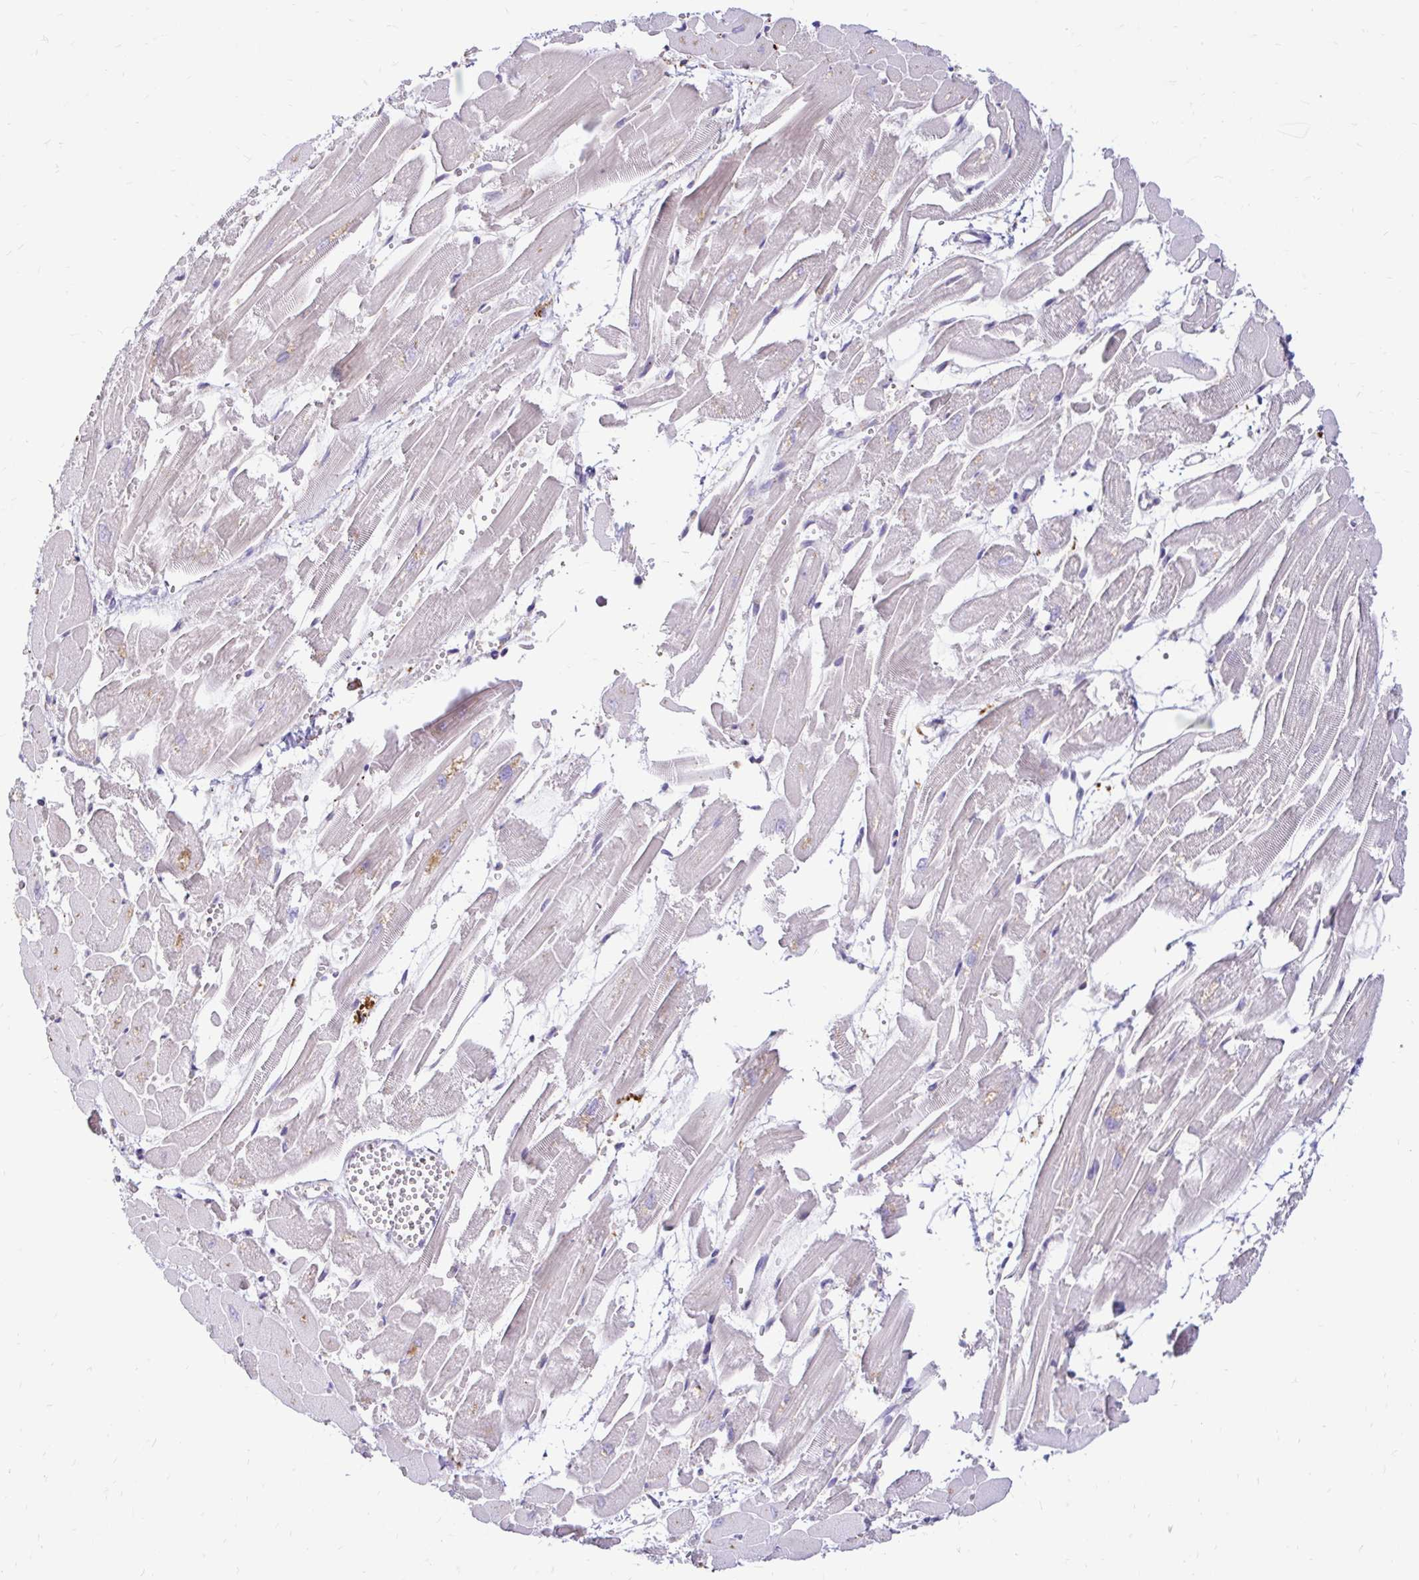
{"staining": {"intensity": "negative", "quantity": "none", "location": "none"}, "tissue": "heart muscle", "cell_type": "Cardiomyocytes", "image_type": "normal", "snomed": [{"axis": "morphology", "description": "Normal tissue, NOS"}, {"axis": "topography", "description": "Heart"}], "caption": "Cardiomyocytes are negative for brown protein staining in benign heart muscle. The staining is performed using DAB brown chromogen with nuclei counter-stained in using hematoxylin.", "gene": "FUCA1", "patient": {"sex": "female", "age": 52}}